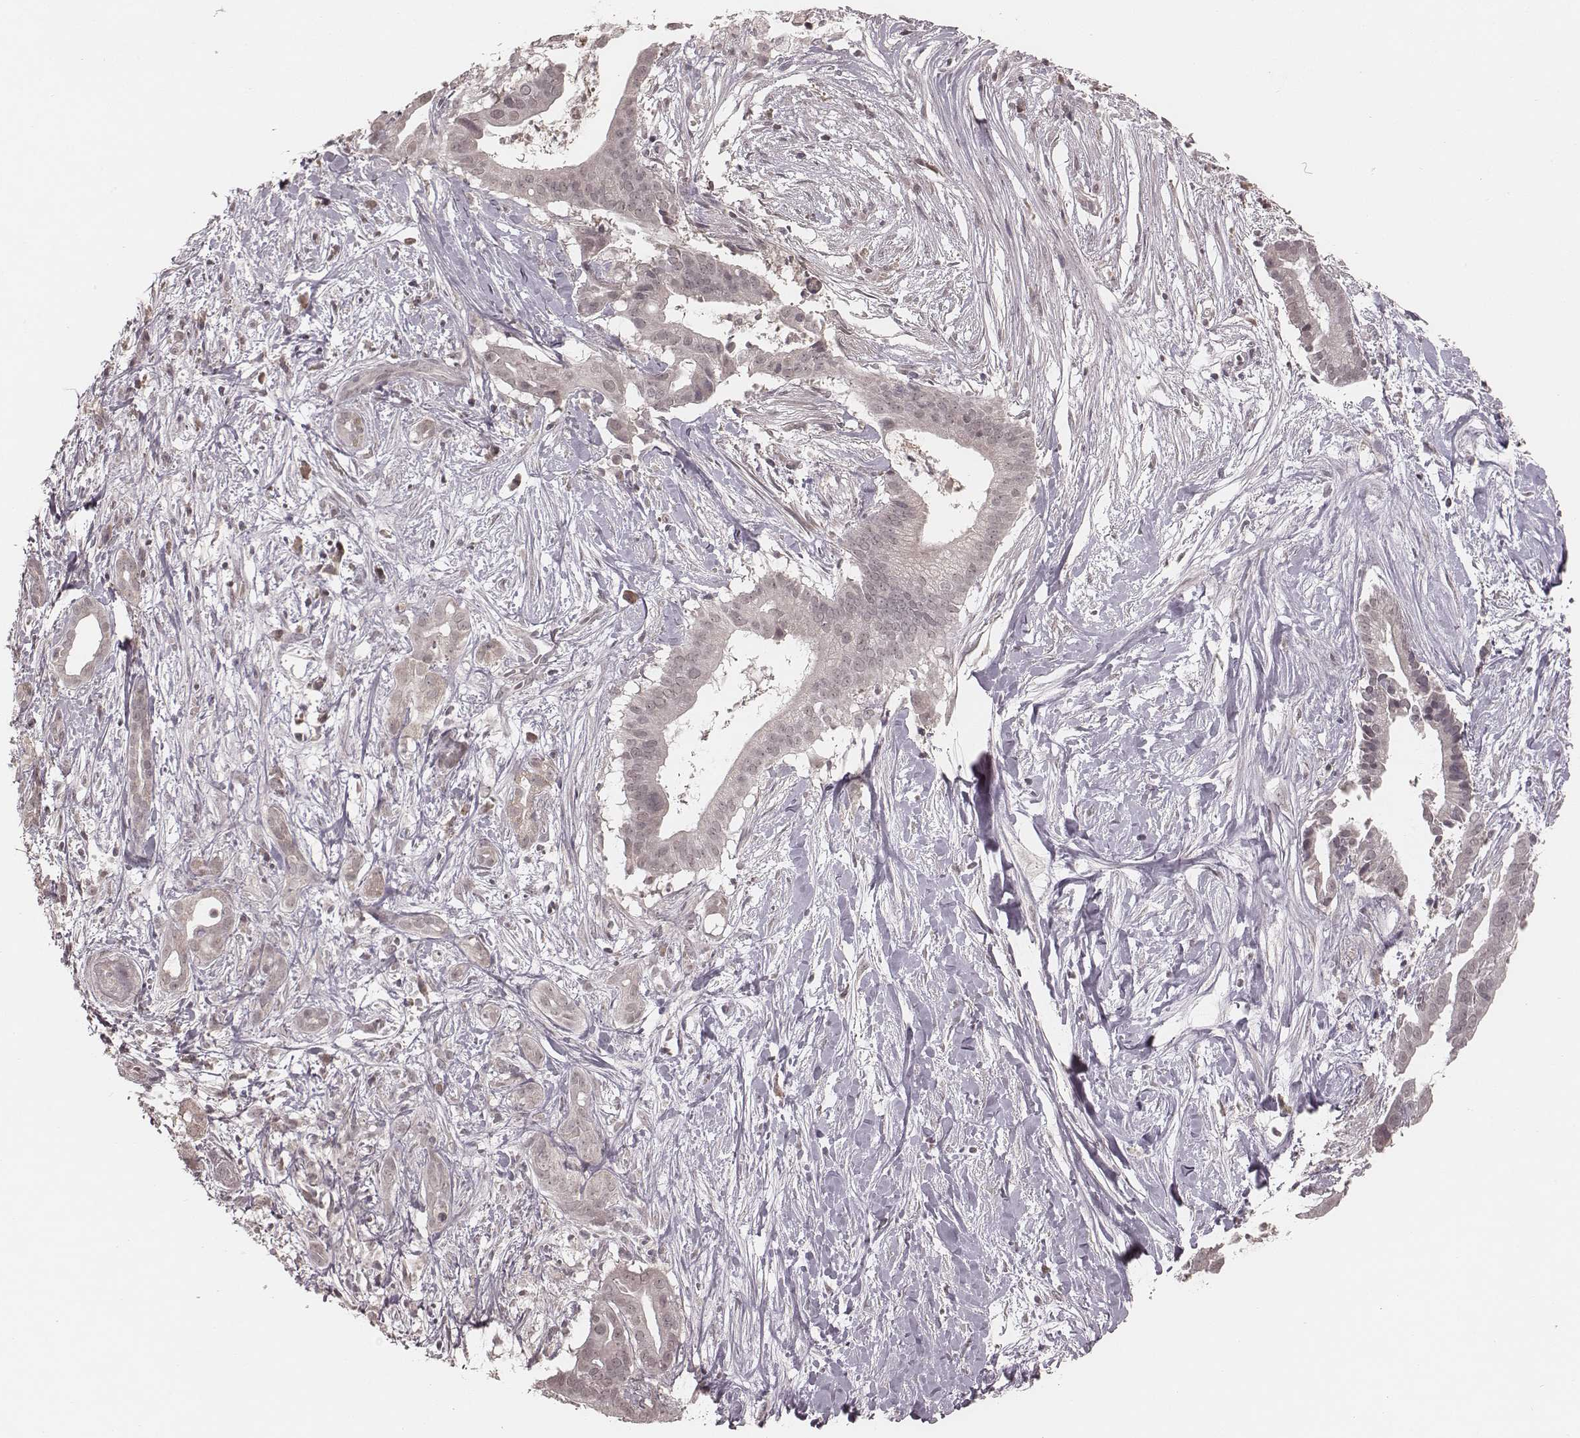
{"staining": {"intensity": "negative", "quantity": "none", "location": "none"}, "tissue": "pancreatic cancer", "cell_type": "Tumor cells", "image_type": "cancer", "snomed": [{"axis": "morphology", "description": "Adenocarcinoma, NOS"}, {"axis": "topography", "description": "Pancreas"}], "caption": "Photomicrograph shows no protein positivity in tumor cells of pancreatic cancer (adenocarcinoma) tissue.", "gene": "IL5", "patient": {"sex": "male", "age": 61}}